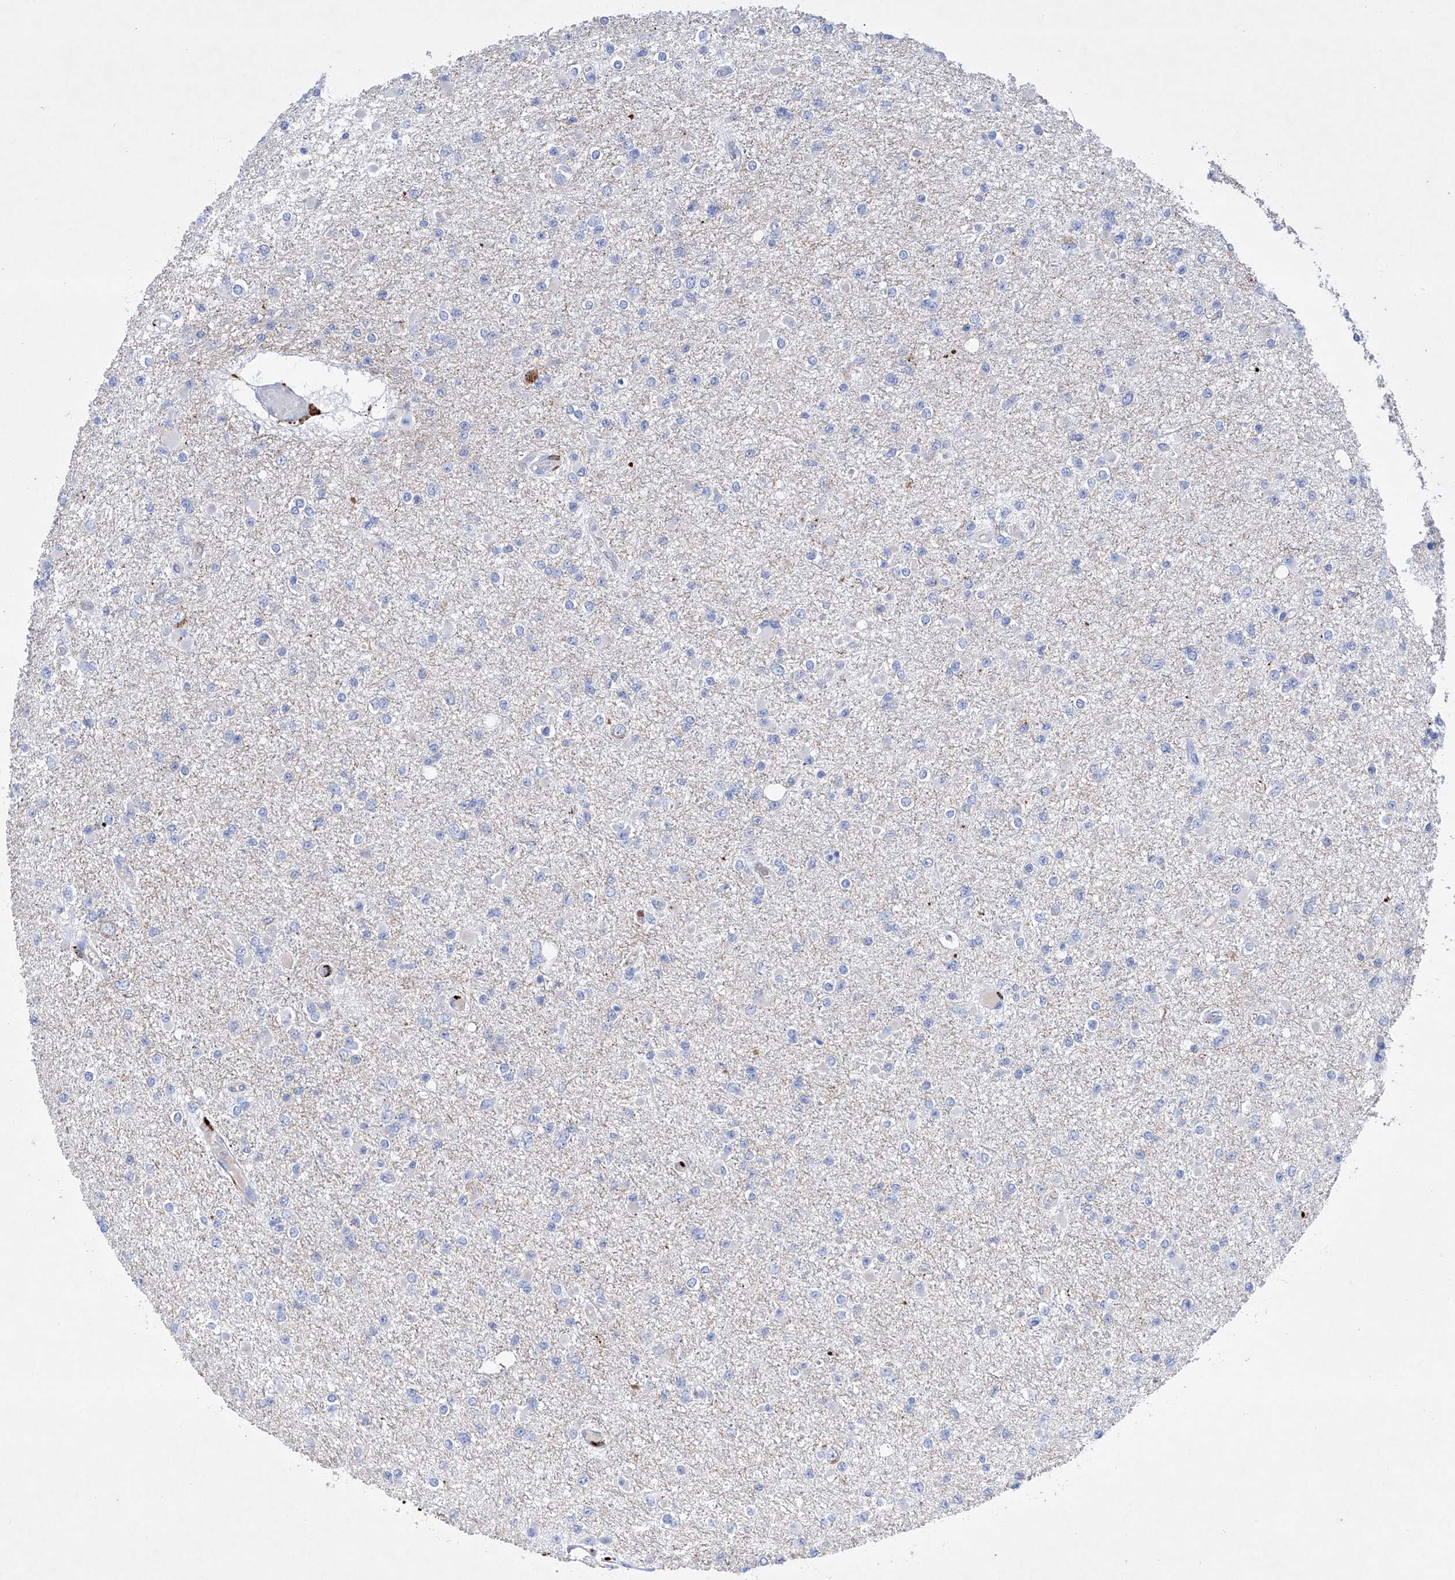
{"staining": {"intensity": "negative", "quantity": "none", "location": "none"}, "tissue": "glioma", "cell_type": "Tumor cells", "image_type": "cancer", "snomed": [{"axis": "morphology", "description": "Glioma, malignant, Low grade"}, {"axis": "topography", "description": "Brain"}], "caption": "The micrograph displays no significant expression in tumor cells of glioma.", "gene": "LURAP1", "patient": {"sex": "female", "age": 22}}